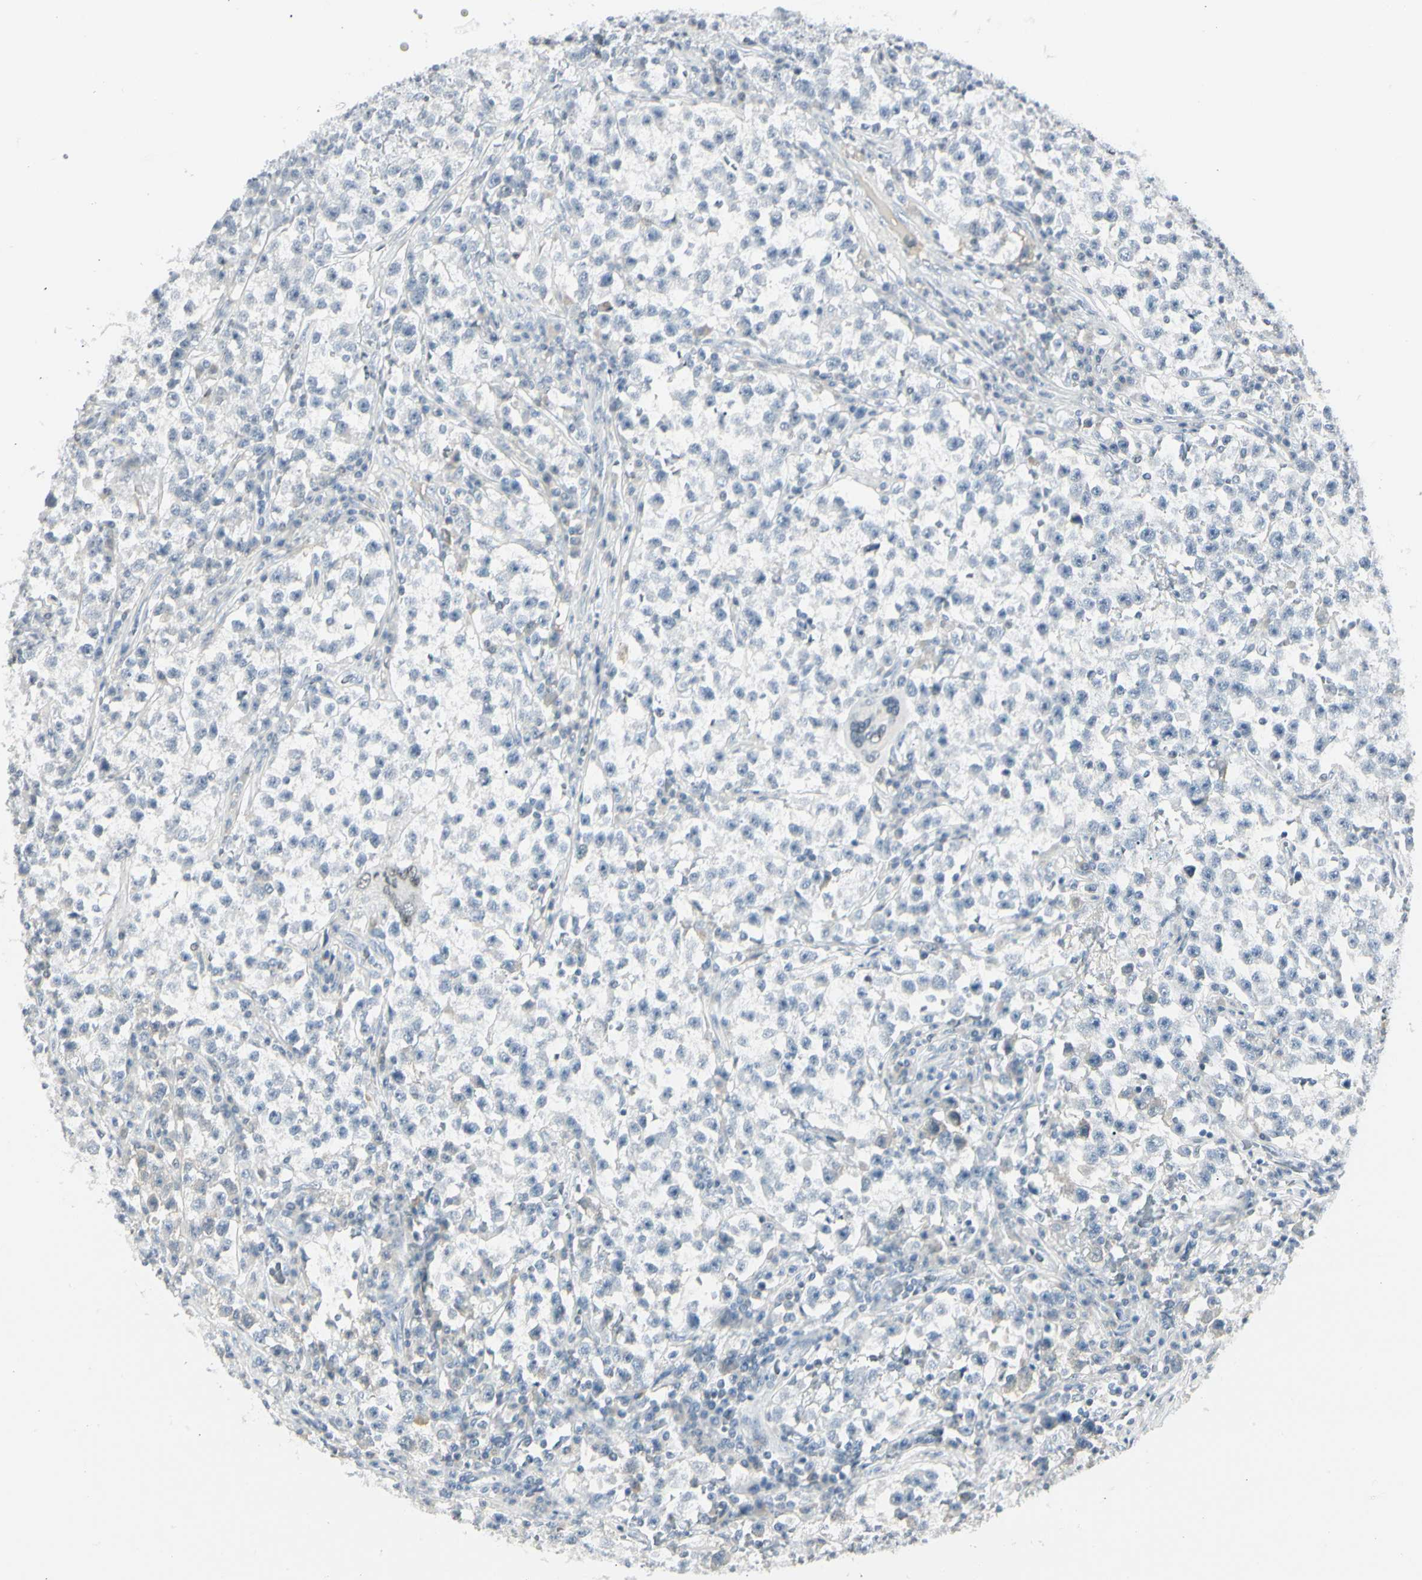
{"staining": {"intensity": "negative", "quantity": "none", "location": "none"}, "tissue": "testis cancer", "cell_type": "Tumor cells", "image_type": "cancer", "snomed": [{"axis": "morphology", "description": "Seminoma, NOS"}, {"axis": "topography", "description": "Testis"}], "caption": "The IHC micrograph has no significant expression in tumor cells of seminoma (testis) tissue.", "gene": "ZBTB7B", "patient": {"sex": "male", "age": 22}}